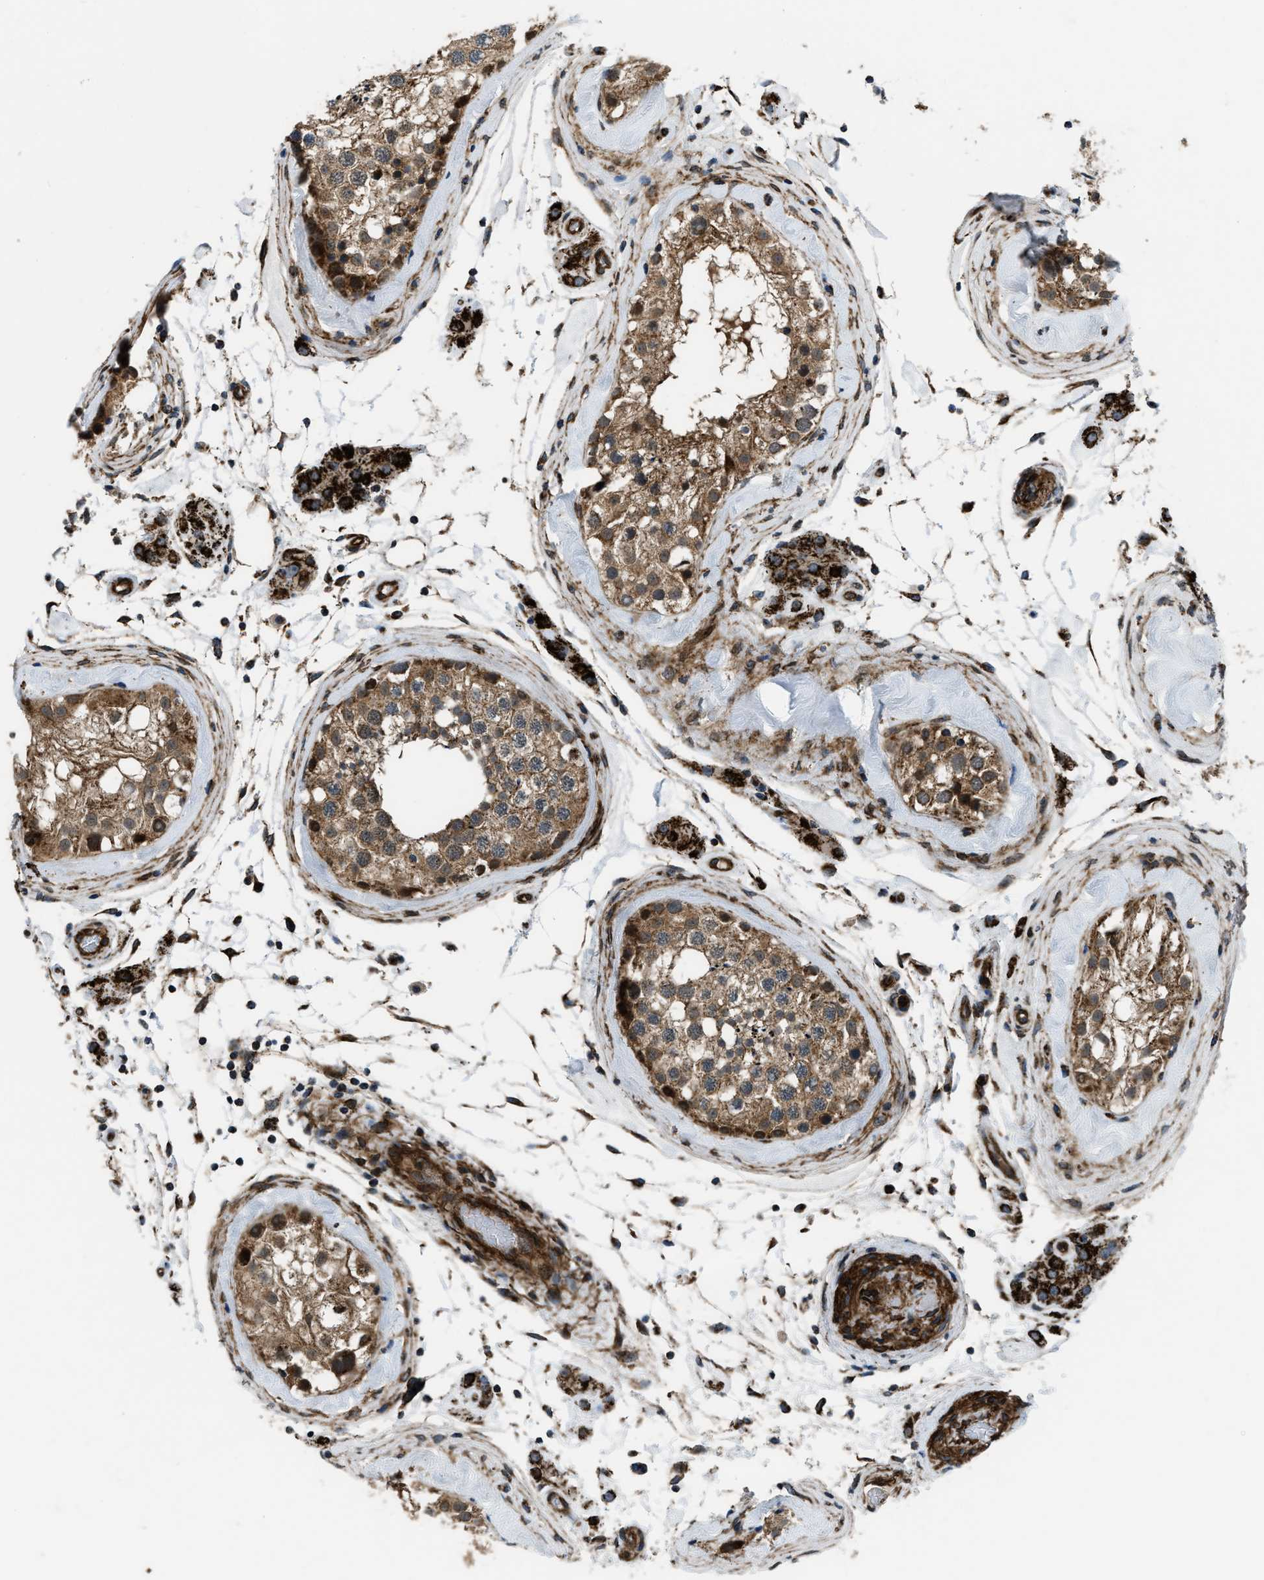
{"staining": {"intensity": "moderate", "quantity": ">75%", "location": "cytoplasmic/membranous"}, "tissue": "testis", "cell_type": "Cells in seminiferous ducts", "image_type": "normal", "snomed": [{"axis": "morphology", "description": "Normal tissue, NOS"}, {"axis": "topography", "description": "Testis"}], "caption": "Protein expression analysis of normal testis displays moderate cytoplasmic/membranous positivity in approximately >75% of cells in seminiferous ducts.", "gene": "GSDME", "patient": {"sex": "male", "age": 46}}